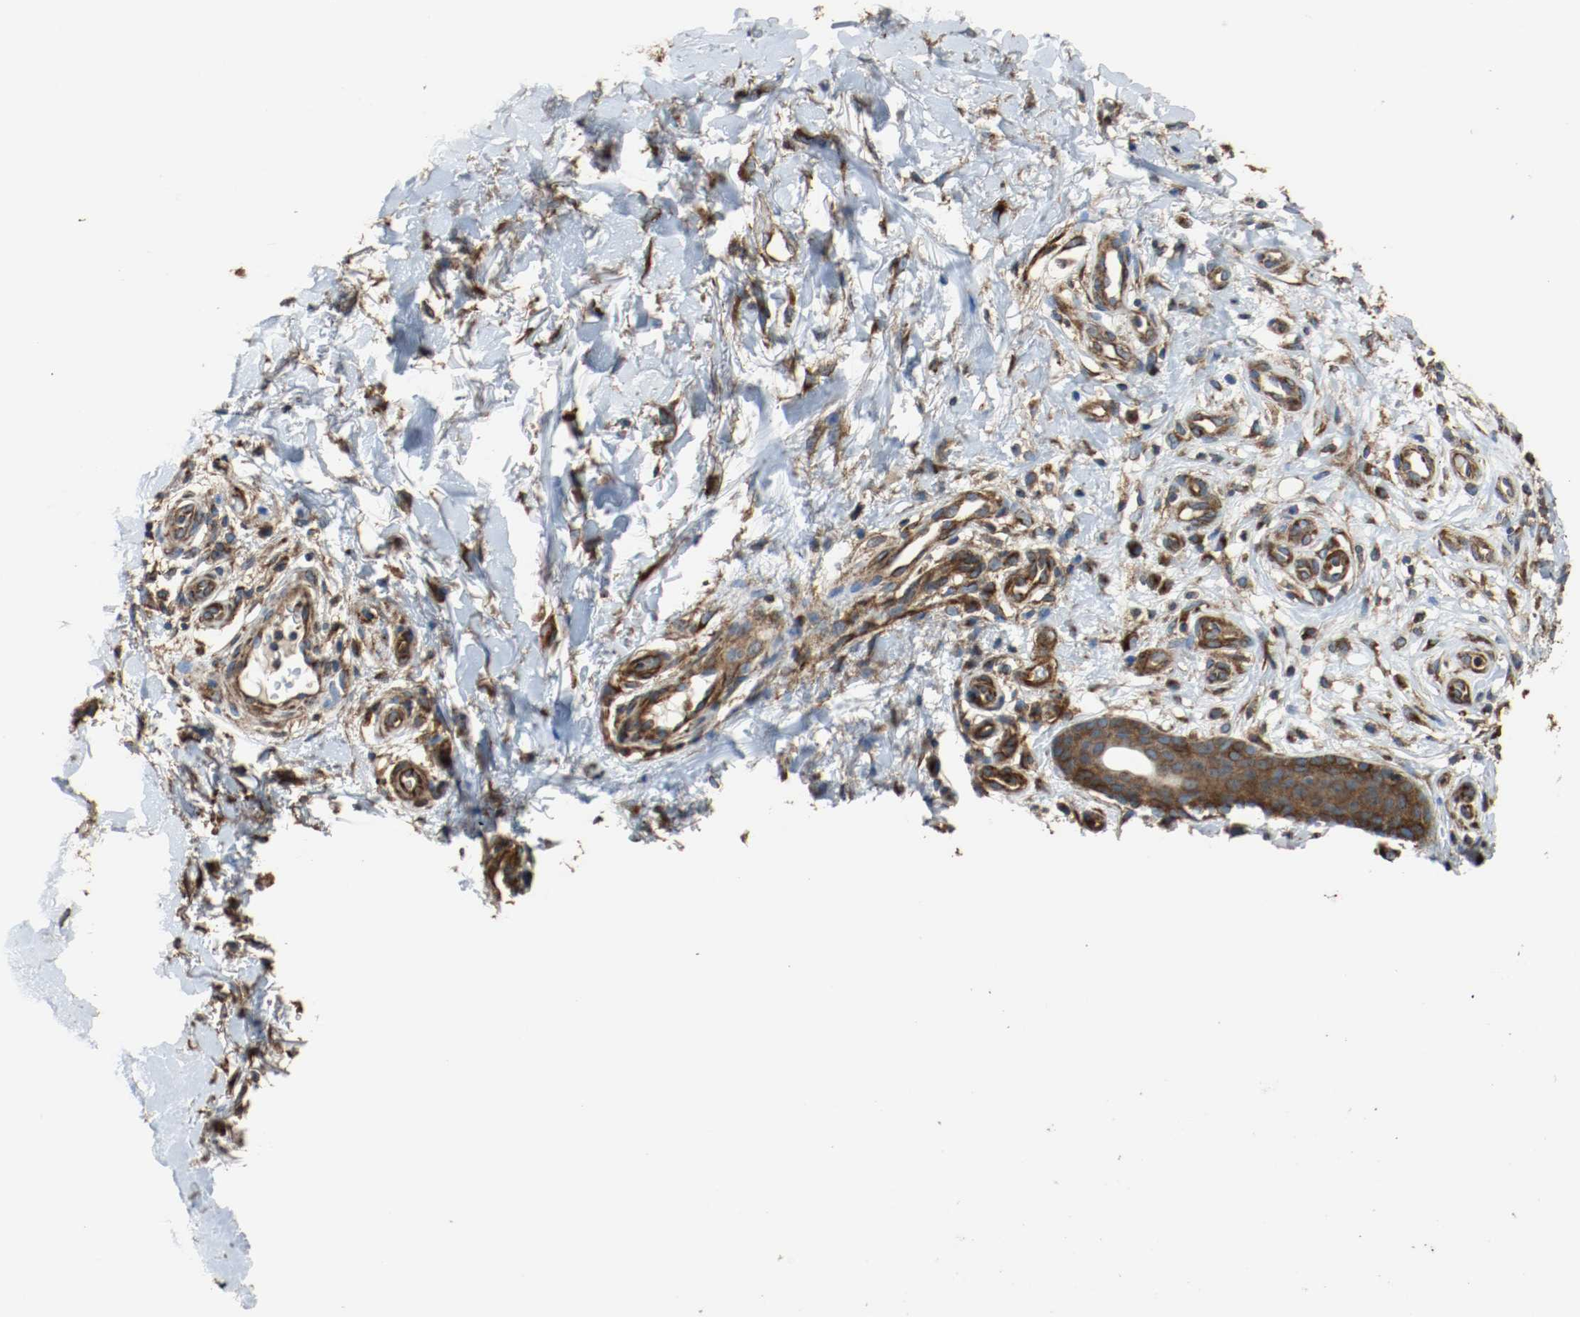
{"staining": {"intensity": "strong", "quantity": ">75%", "location": "cytoplasmic/membranous"}, "tissue": "skin cancer", "cell_type": "Tumor cells", "image_type": "cancer", "snomed": [{"axis": "morphology", "description": "Squamous cell carcinoma, NOS"}, {"axis": "topography", "description": "Skin"}], "caption": "Immunohistochemistry (IHC) micrograph of human skin cancer (squamous cell carcinoma) stained for a protein (brown), which demonstrates high levels of strong cytoplasmic/membranous expression in about >75% of tumor cells.", "gene": "TUBA3D", "patient": {"sex": "female", "age": 42}}